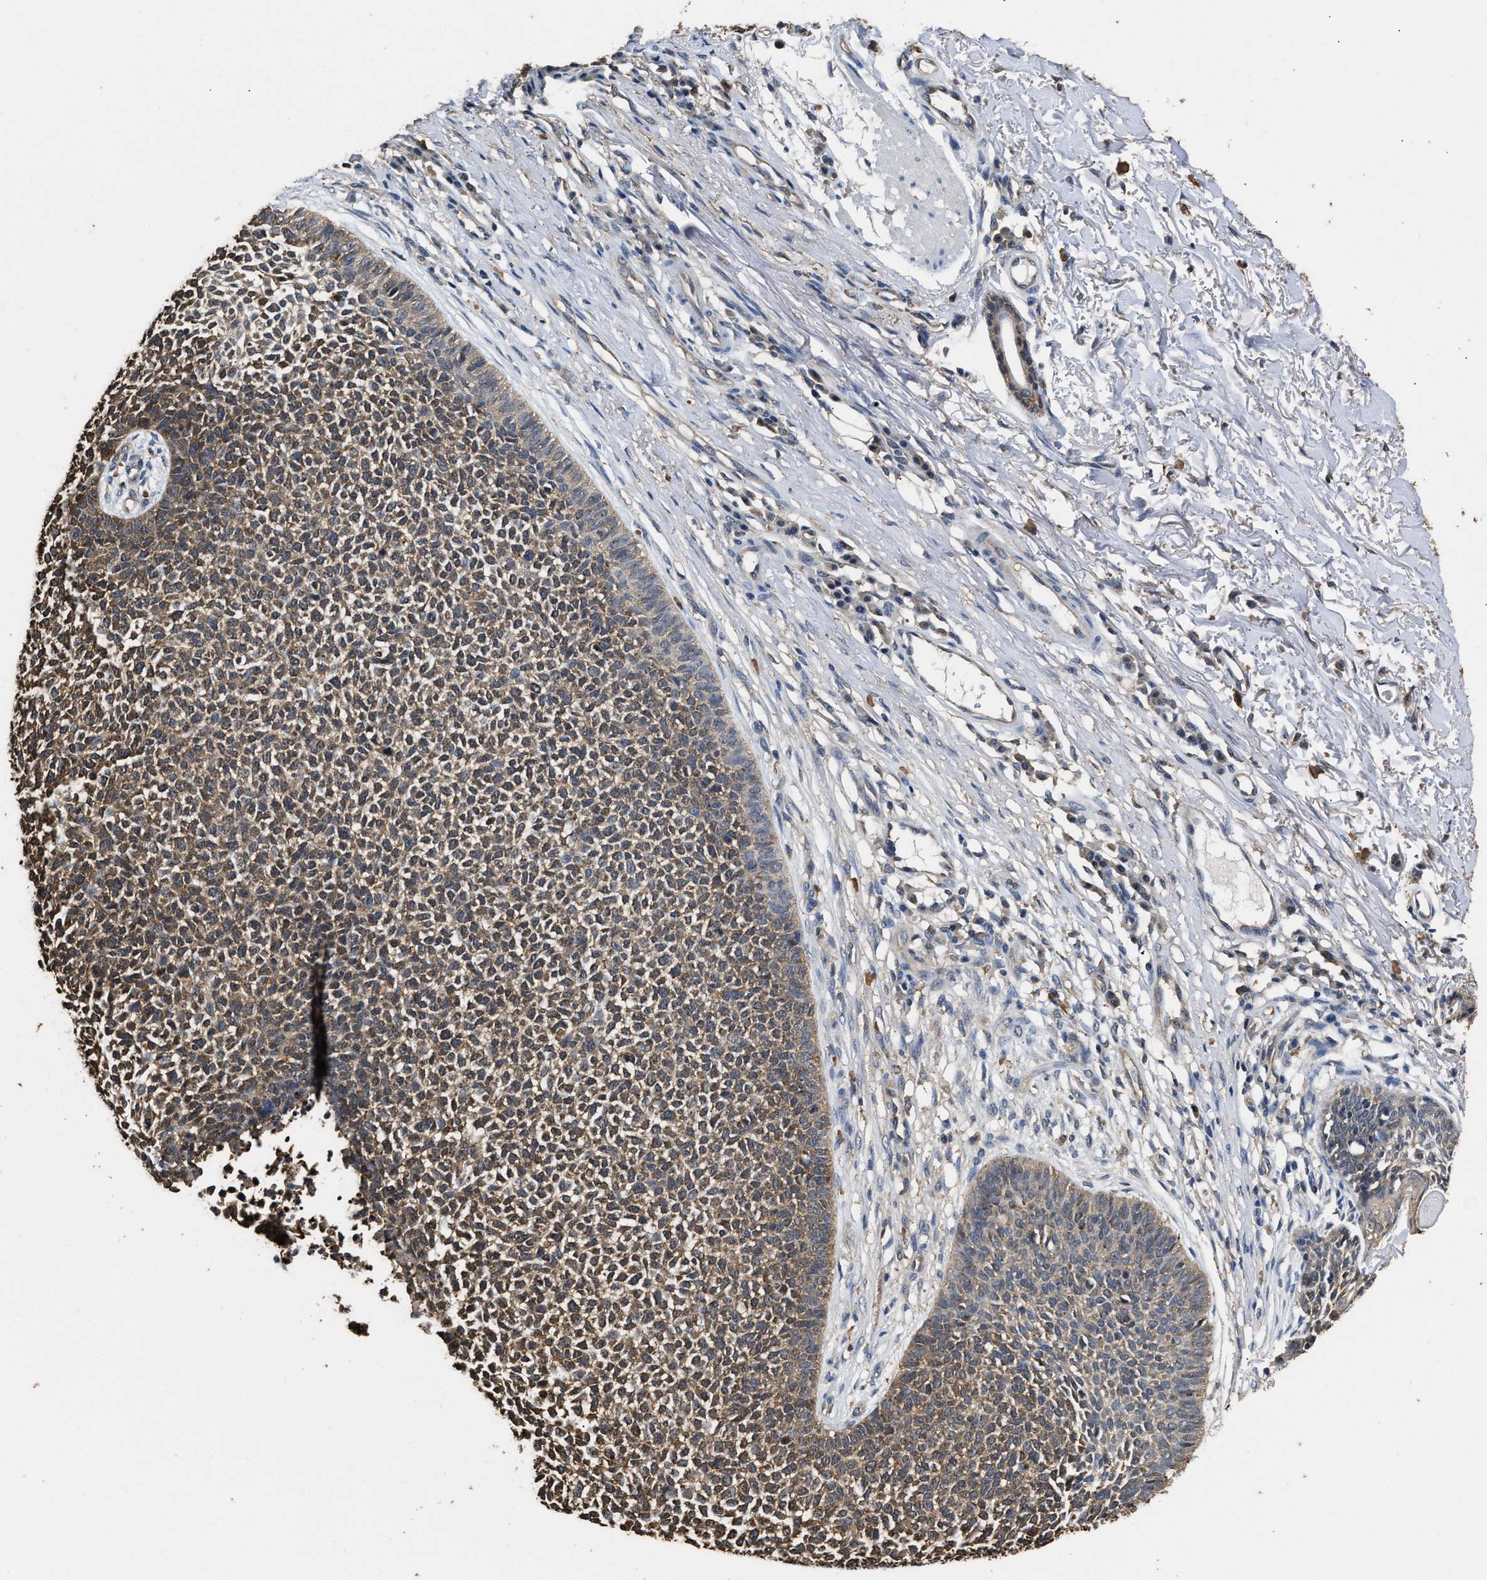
{"staining": {"intensity": "moderate", "quantity": ">75%", "location": "cytoplasmic/membranous"}, "tissue": "skin cancer", "cell_type": "Tumor cells", "image_type": "cancer", "snomed": [{"axis": "morphology", "description": "Basal cell carcinoma"}, {"axis": "topography", "description": "Skin"}], "caption": "An IHC histopathology image of neoplastic tissue is shown. Protein staining in brown labels moderate cytoplasmic/membranous positivity in skin cancer within tumor cells.", "gene": "YWHAE", "patient": {"sex": "female", "age": 84}}